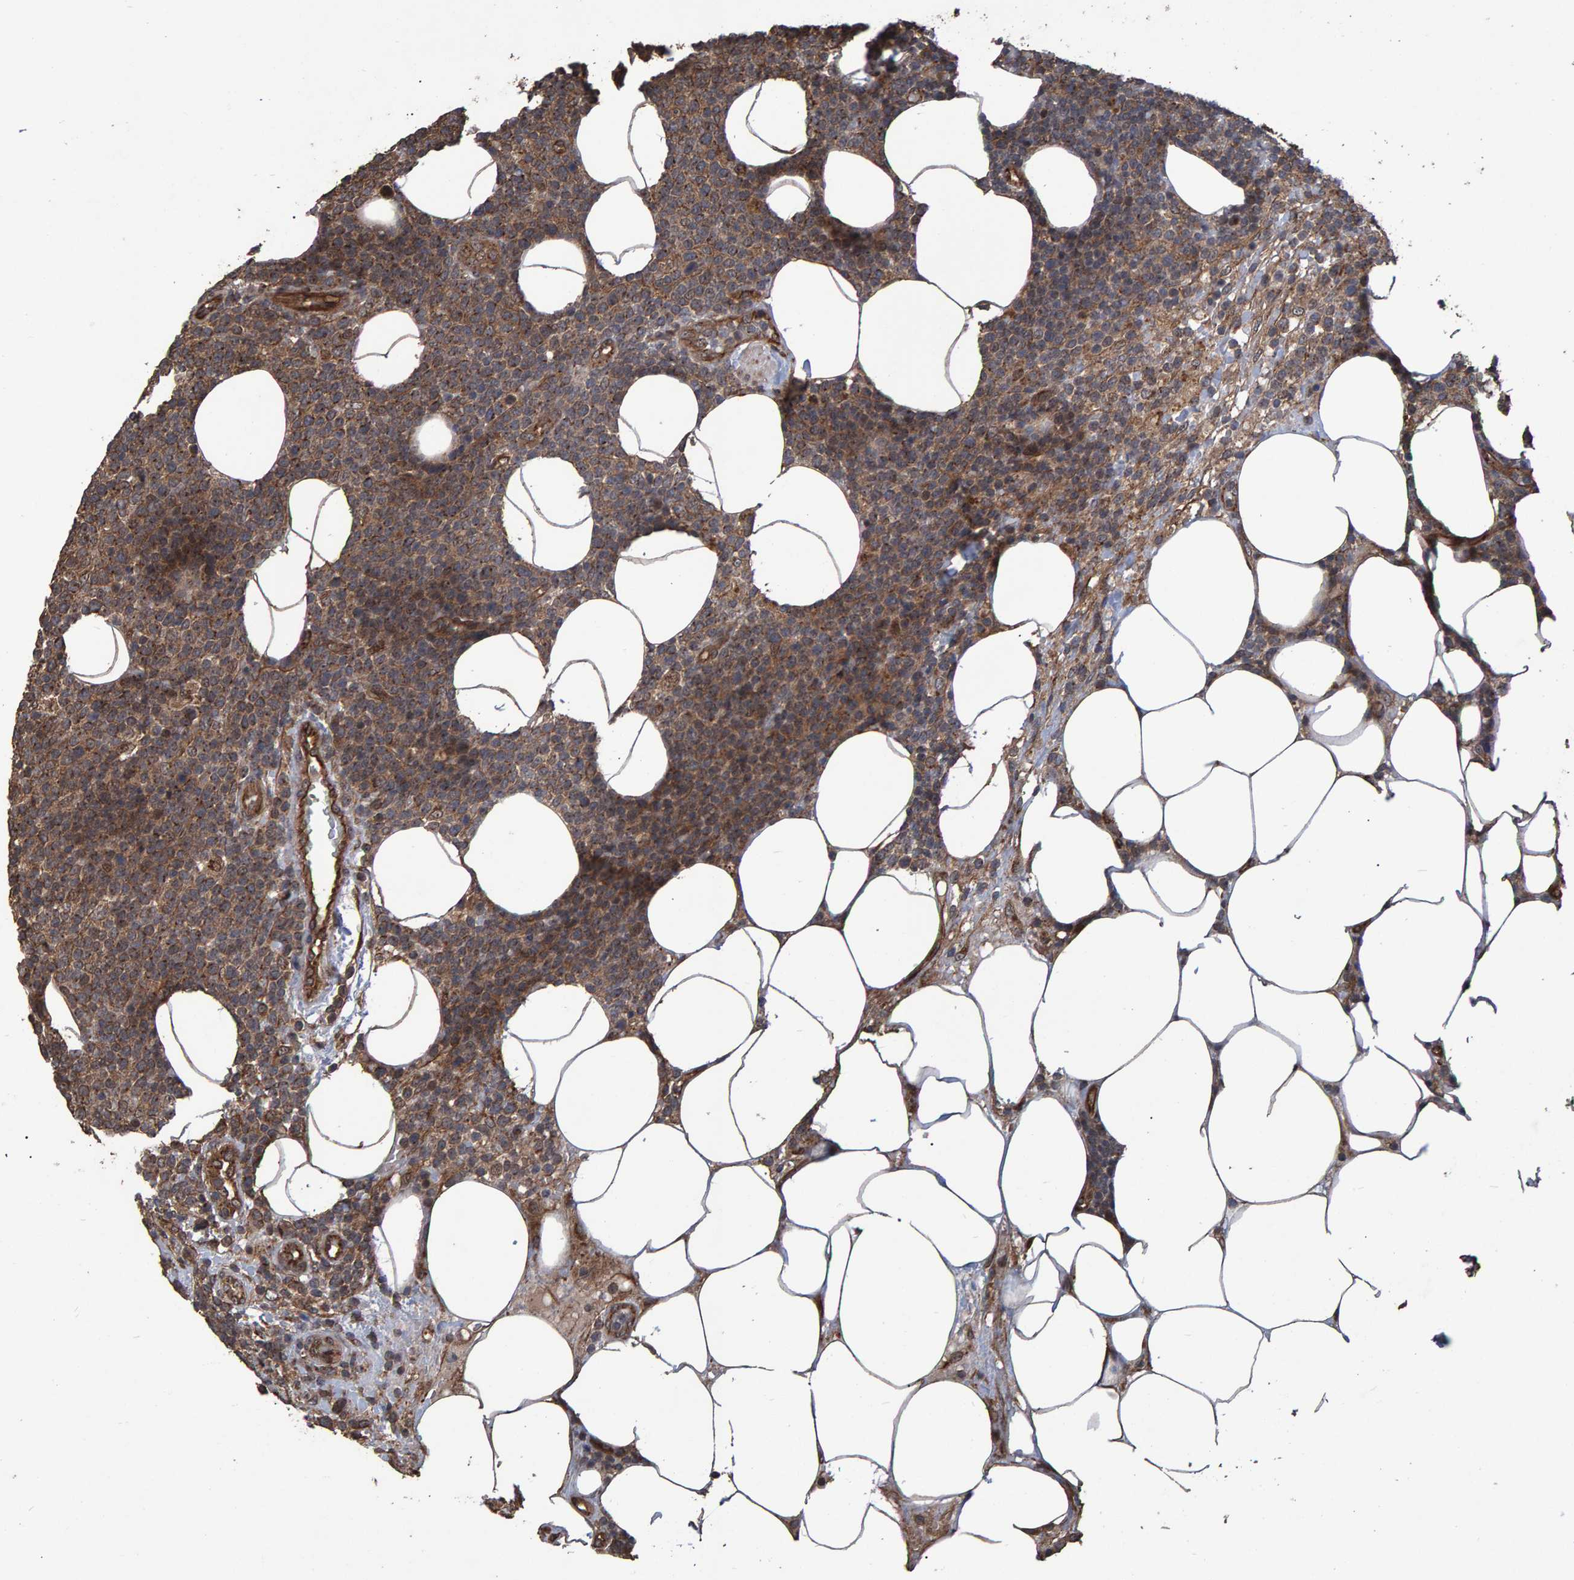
{"staining": {"intensity": "moderate", "quantity": ">75%", "location": "cytoplasmic/membranous"}, "tissue": "lymphoma", "cell_type": "Tumor cells", "image_type": "cancer", "snomed": [{"axis": "morphology", "description": "Malignant lymphoma, non-Hodgkin's type, High grade"}, {"axis": "topography", "description": "Lymph node"}], "caption": "Lymphoma stained with IHC exhibits moderate cytoplasmic/membranous positivity in about >75% of tumor cells. (Stains: DAB (3,3'-diaminobenzidine) in brown, nuclei in blue, Microscopy: brightfield microscopy at high magnification).", "gene": "TRIM68", "patient": {"sex": "male", "age": 61}}